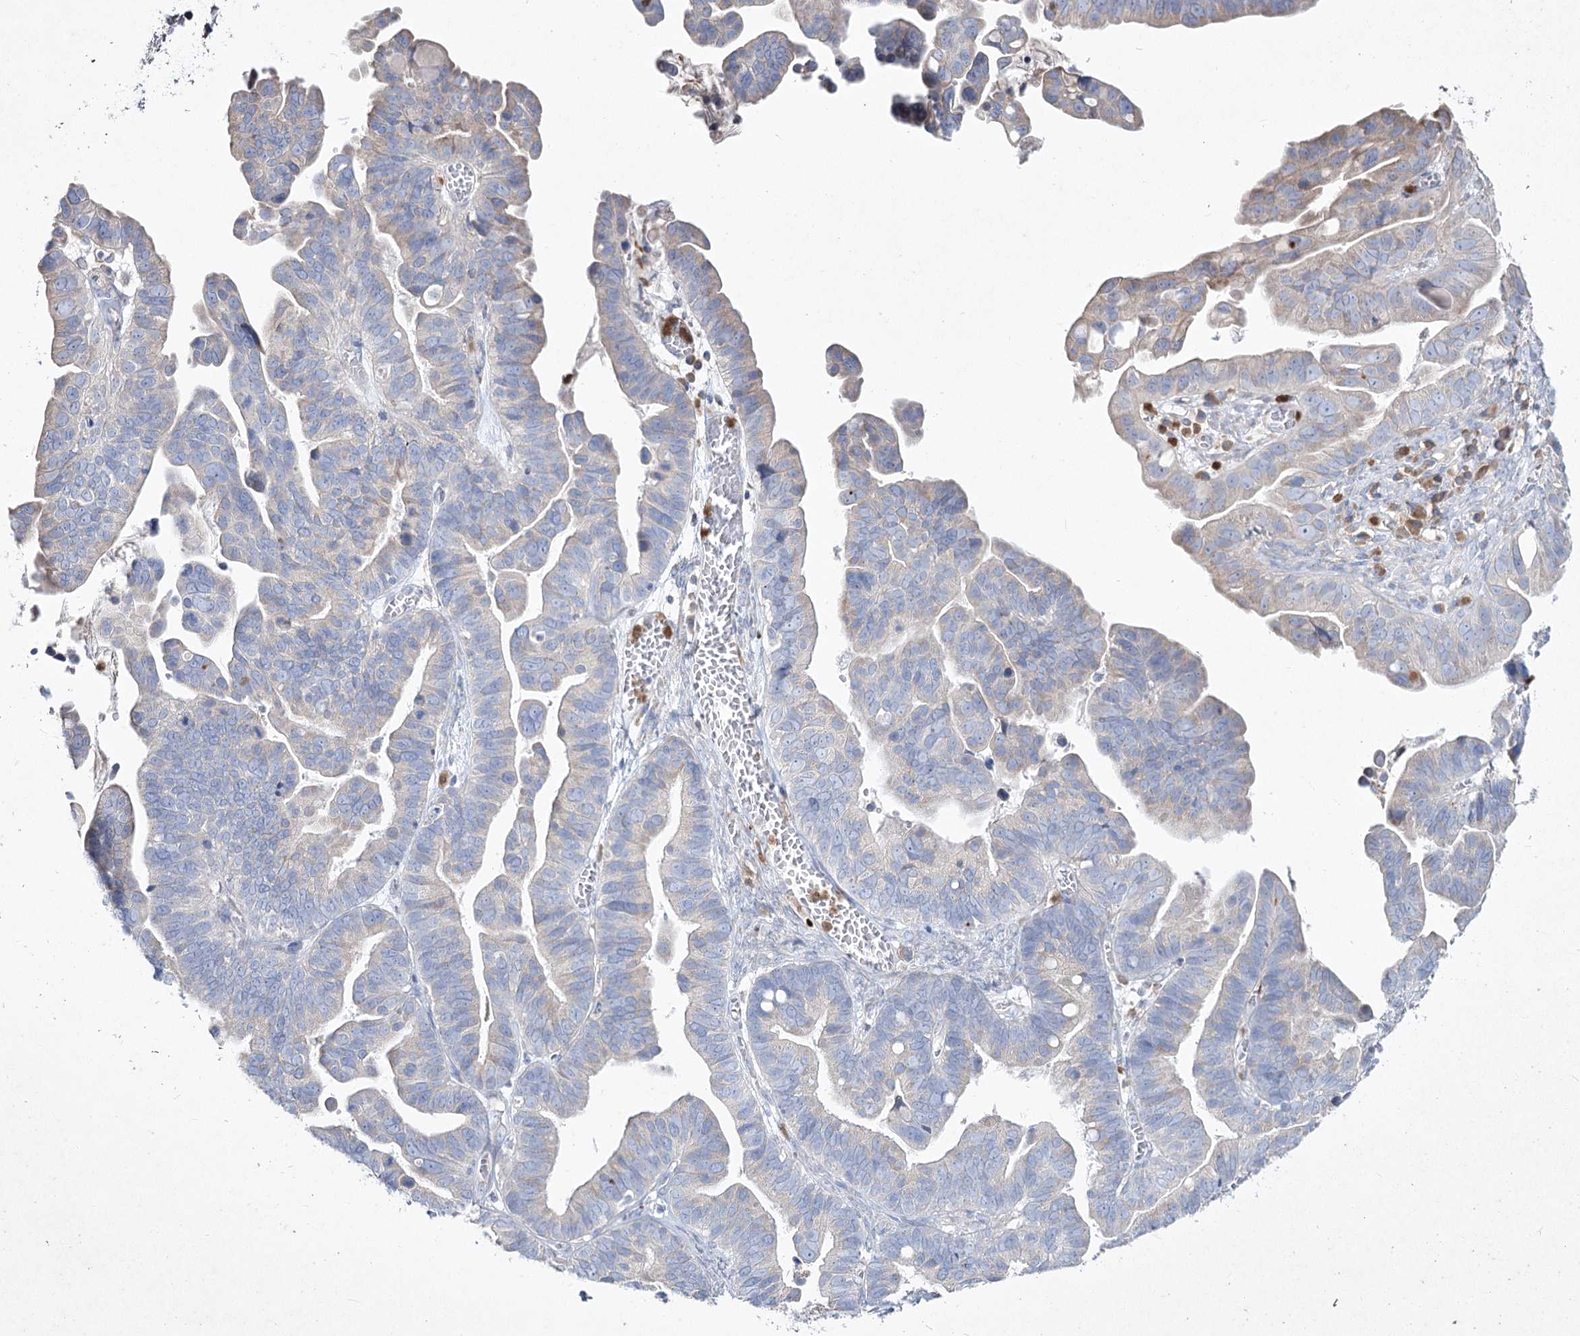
{"staining": {"intensity": "negative", "quantity": "none", "location": "none"}, "tissue": "ovarian cancer", "cell_type": "Tumor cells", "image_type": "cancer", "snomed": [{"axis": "morphology", "description": "Cystadenocarcinoma, serous, NOS"}, {"axis": "topography", "description": "Ovary"}], "caption": "DAB (3,3'-diaminobenzidine) immunohistochemical staining of ovarian cancer (serous cystadenocarcinoma) displays no significant staining in tumor cells.", "gene": "NIPAL4", "patient": {"sex": "female", "age": 56}}